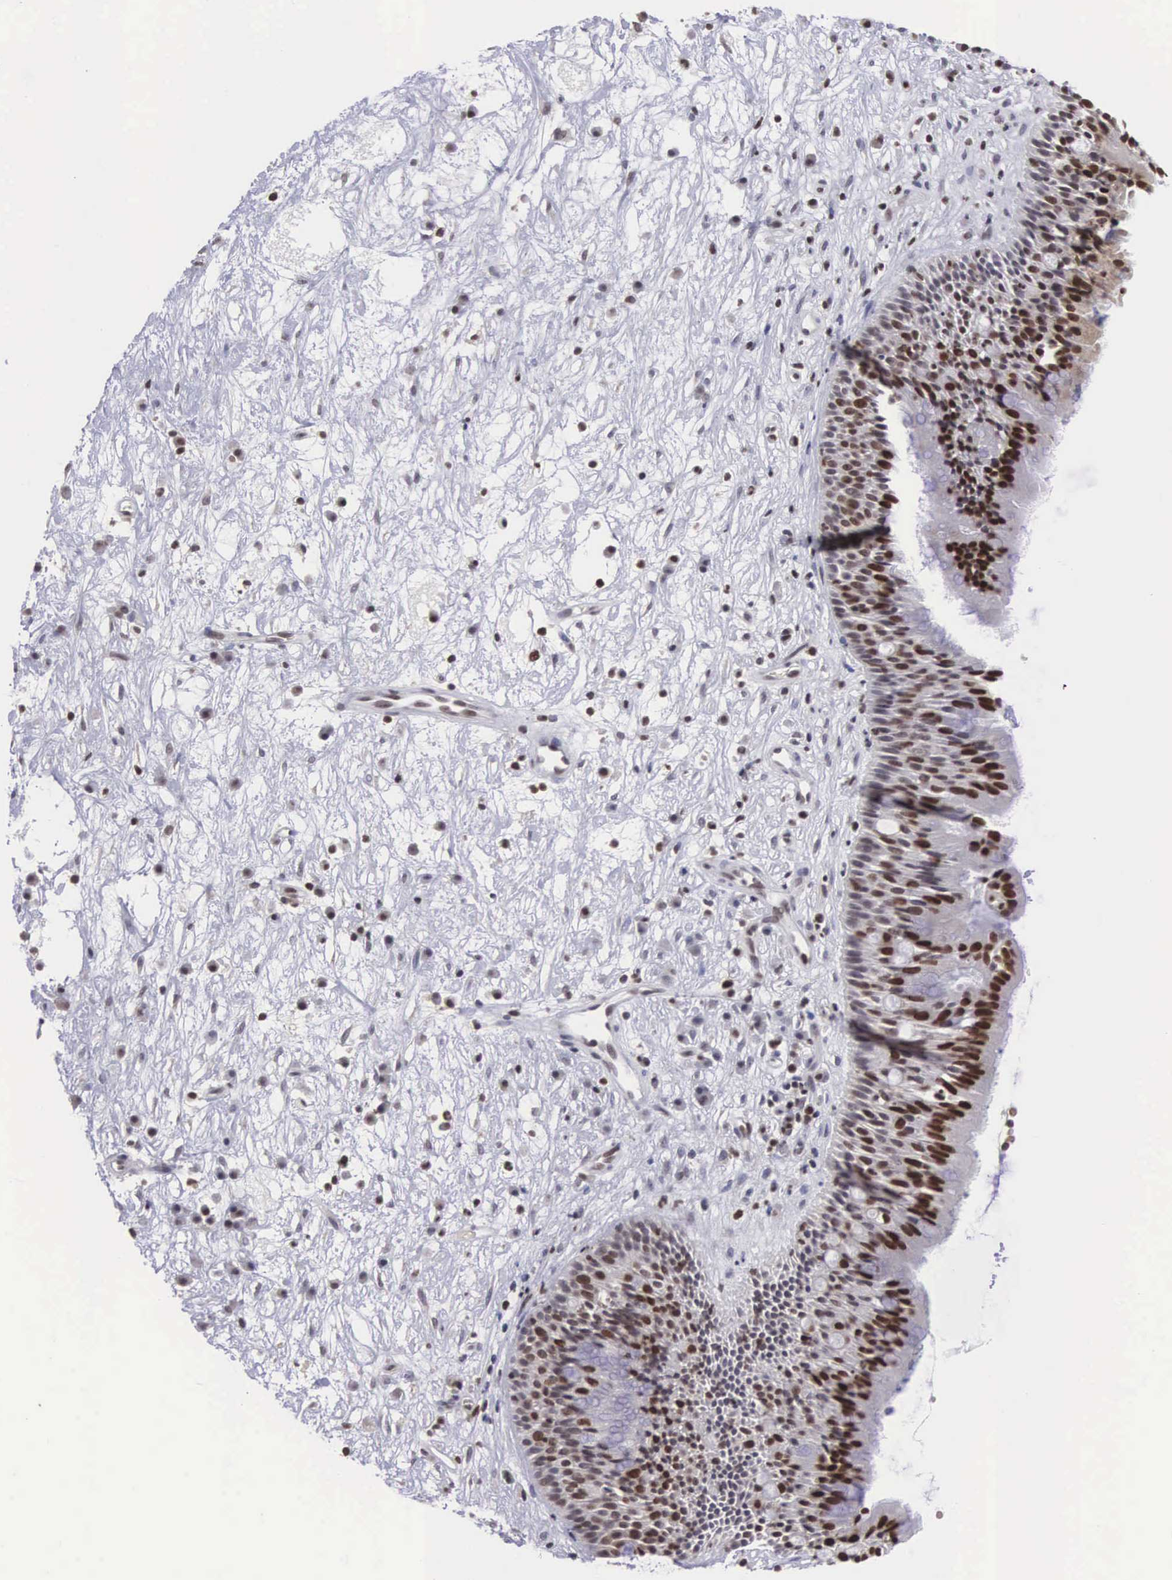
{"staining": {"intensity": "moderate", "quantity": ">75%", "location": "nuclear"}, "tissue": "nasopharynx", "cell_type": "Respiratory epithelial cells", "image_type": "normal", "snomed": [{"axis": "morphology", "description": "Normal tissue, NOS"}, {"axis": "topography", "description": "Nasopharynx"}], "caption": "Immunohistochemical staining of unremarkable human nasopharynx displays moderate nuclear protein expression in about >75% of respiratory epithelial cells. (Brightfield microscopy of DAB IHC at high magnification).", "gene": "VRK1", "patient": {"sex": "male", "age": 13}}